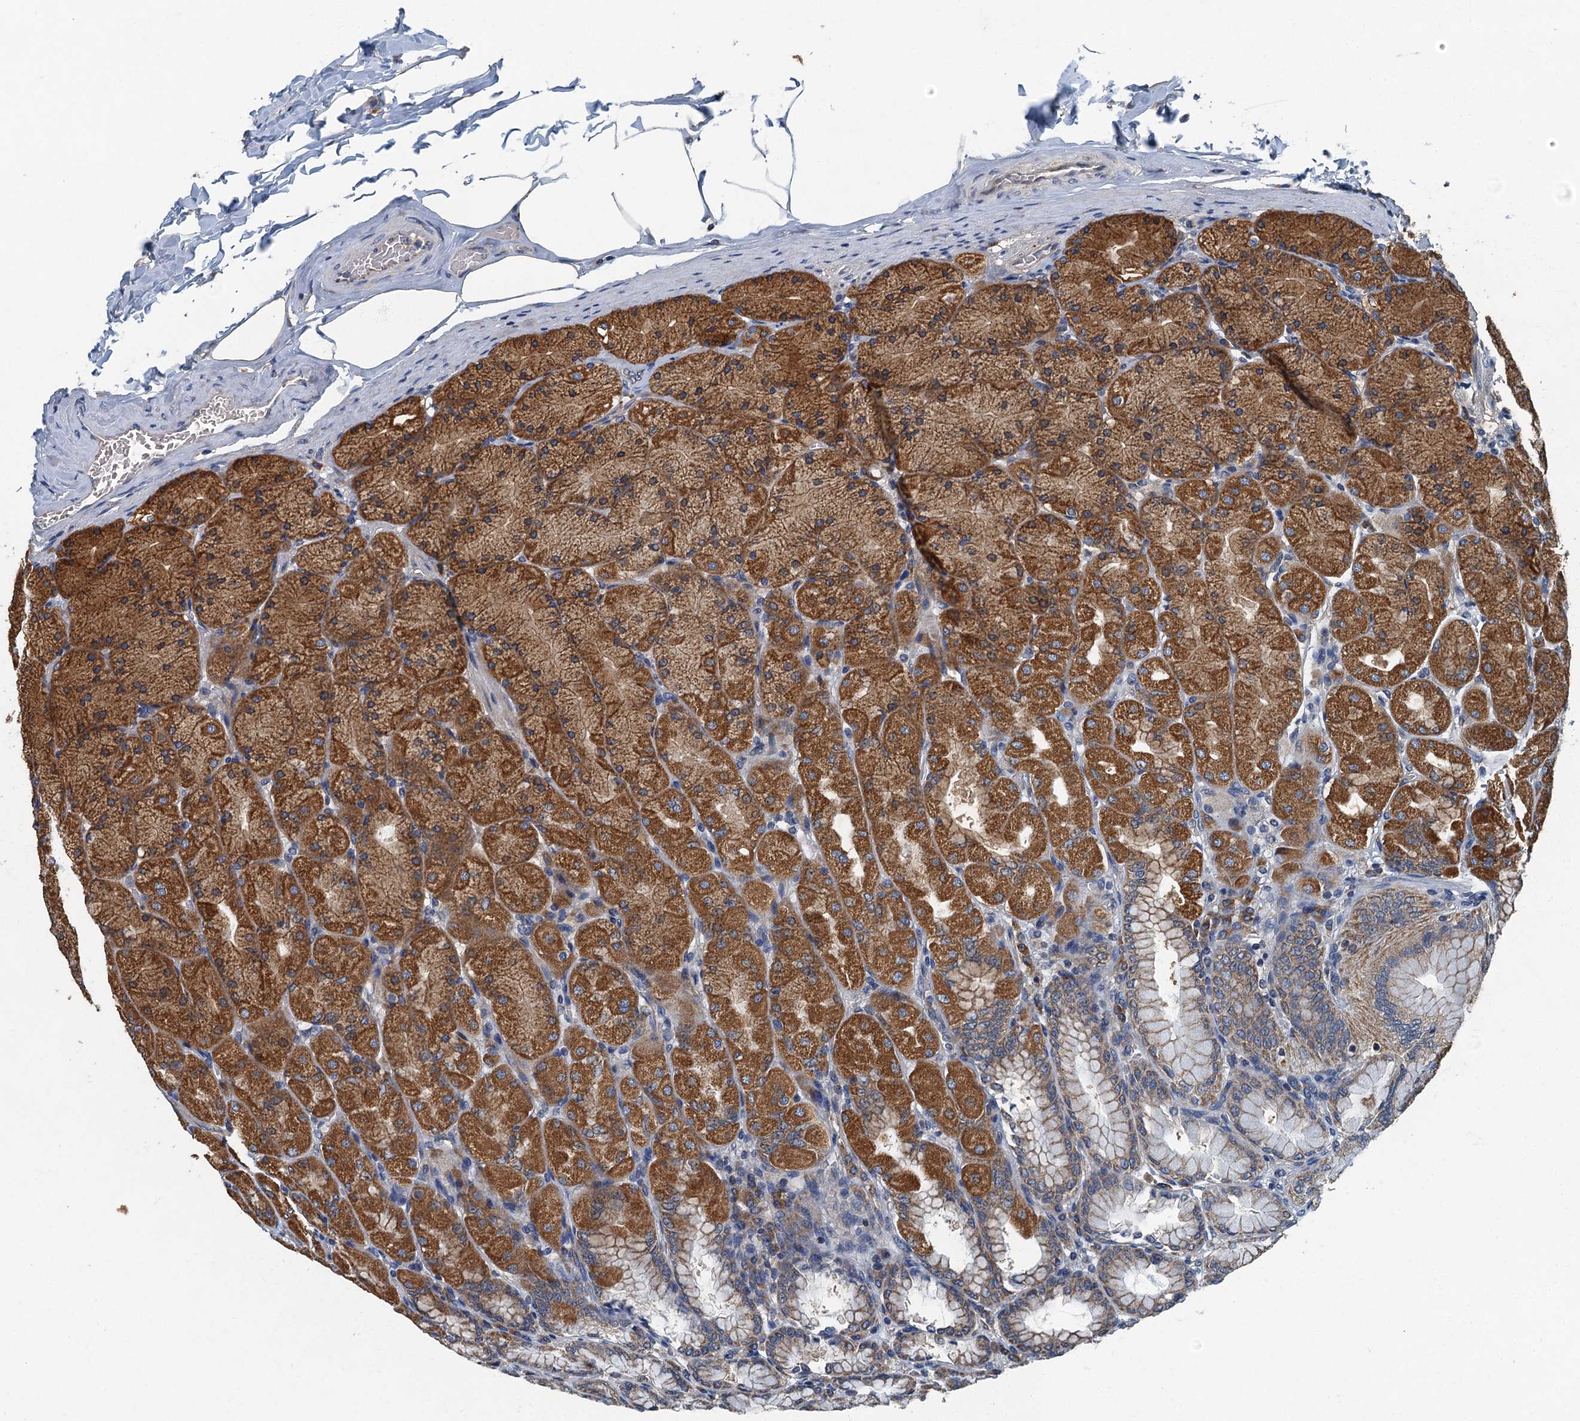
{"staining": {"intensity": "strong", "quantity": ">75%", "location": "cytoplasmic/membranous"}, "tissue": "stomach", "cell_type": "Glandular cells", "image_type": "normal", "snomed": [{"axis": "morphology", "description": "Normal tissue, NOS"}, {"axis": "topography", "description": "Stomach, upper"}], "caption": "DAB immunohistochemical staining of benign human stomach displays strong cytoplasmic/membranous protein positivity in approximately >75% of glandular cells.", "gene": "DDX49", "patient": {"sex": "female", "age": 56}}